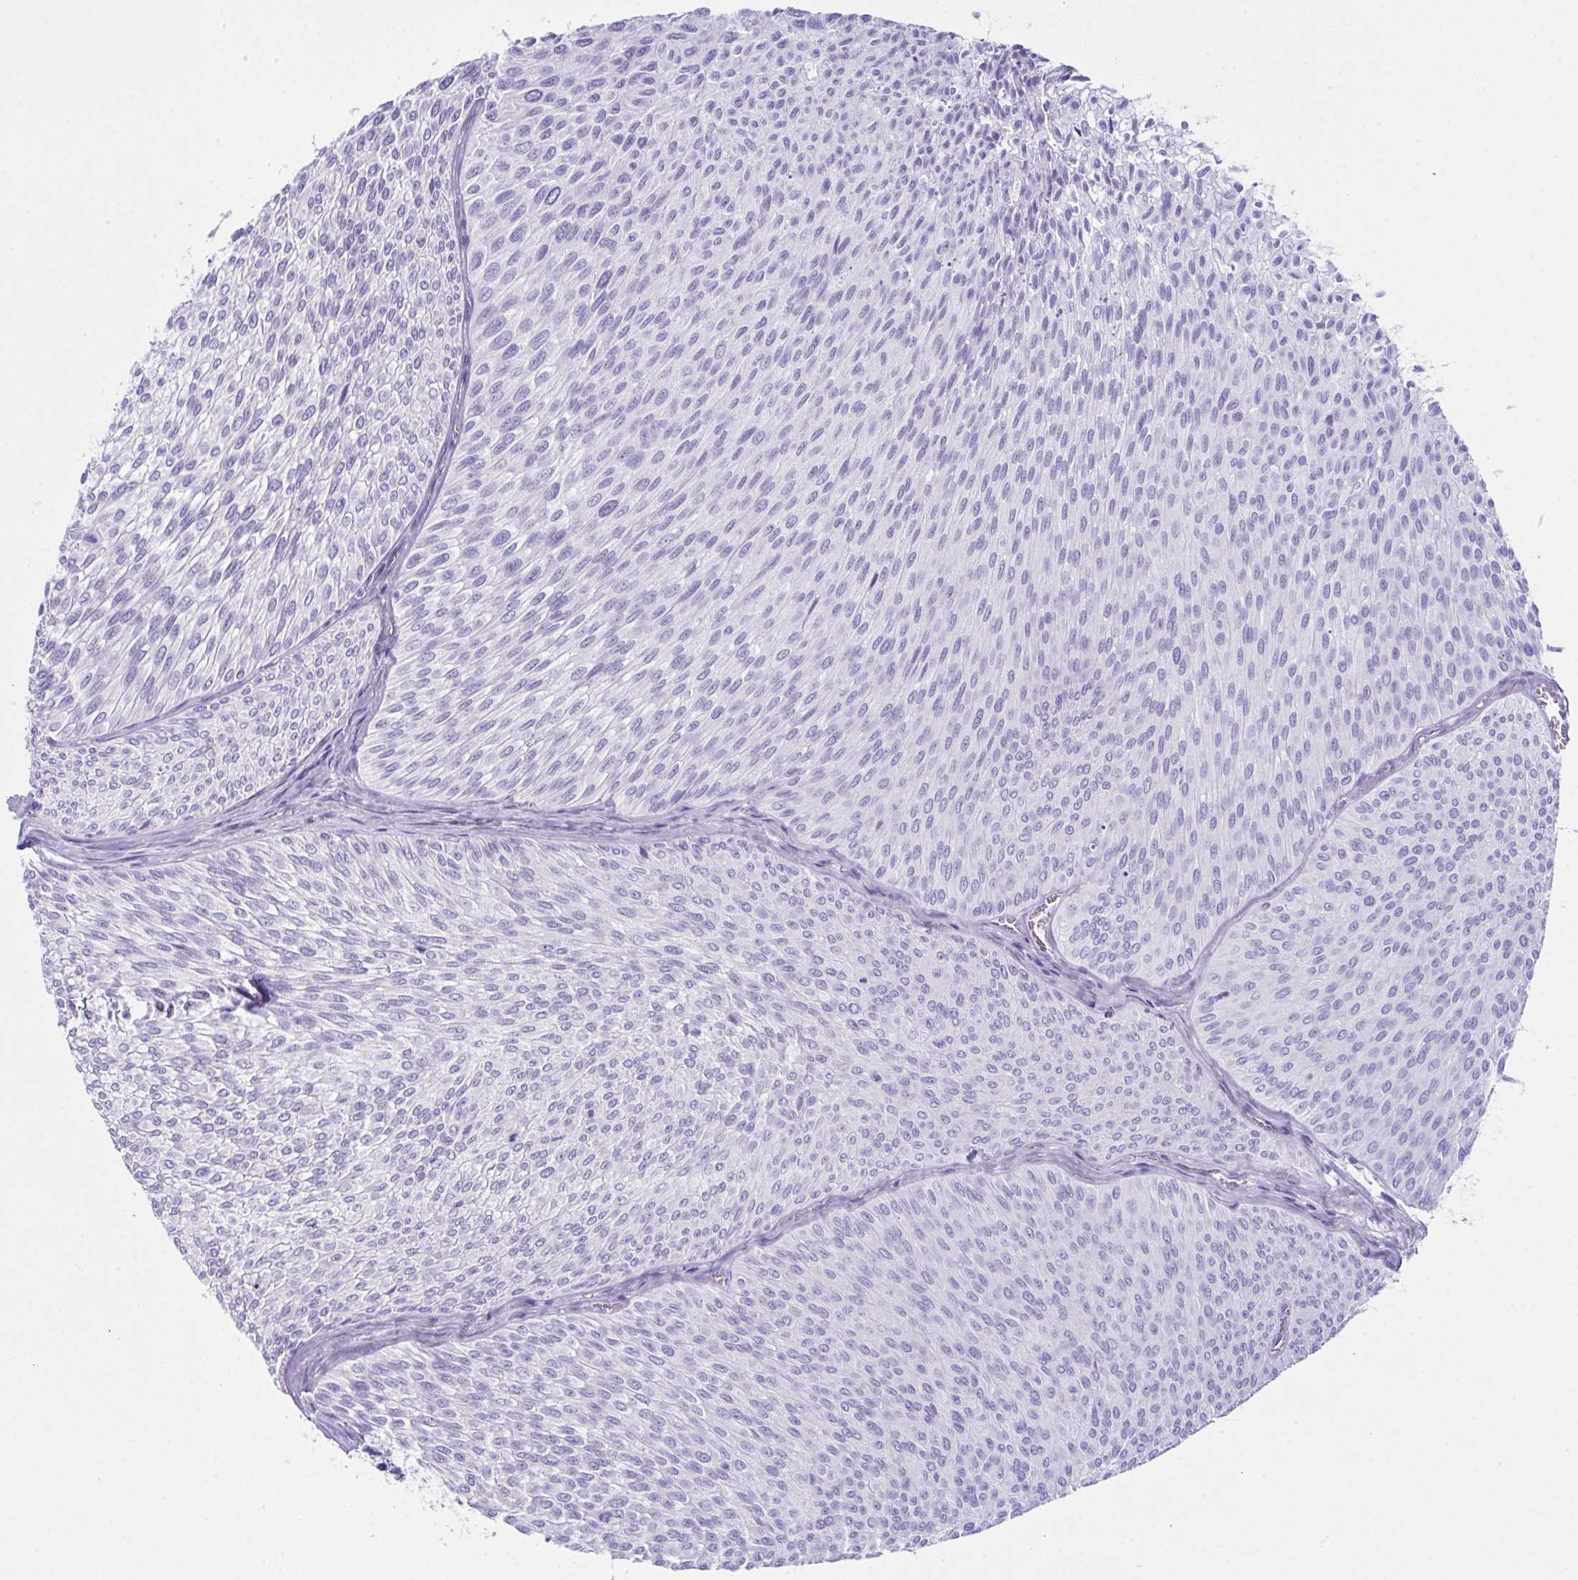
{"staining": {"intensity": "negative", "quantity": "none", "location": "none"}, "tissue": "urothelial cancer", "cell_type": "Tumor cells", "image_type": "cancer", "snomed": [{"axis": "morphology", "description": "Urothelial carcinoma, Low grade"}, {"axis": "topography", "description": "Urinary bladder"}], "caption": "Human urothelial cancer stained for a protein using immunohistochemistry (IHC) exhibits no positivity in tumor cells.", "gene": "LGALS4", "patient": {"sex": "male", "age": 91}}